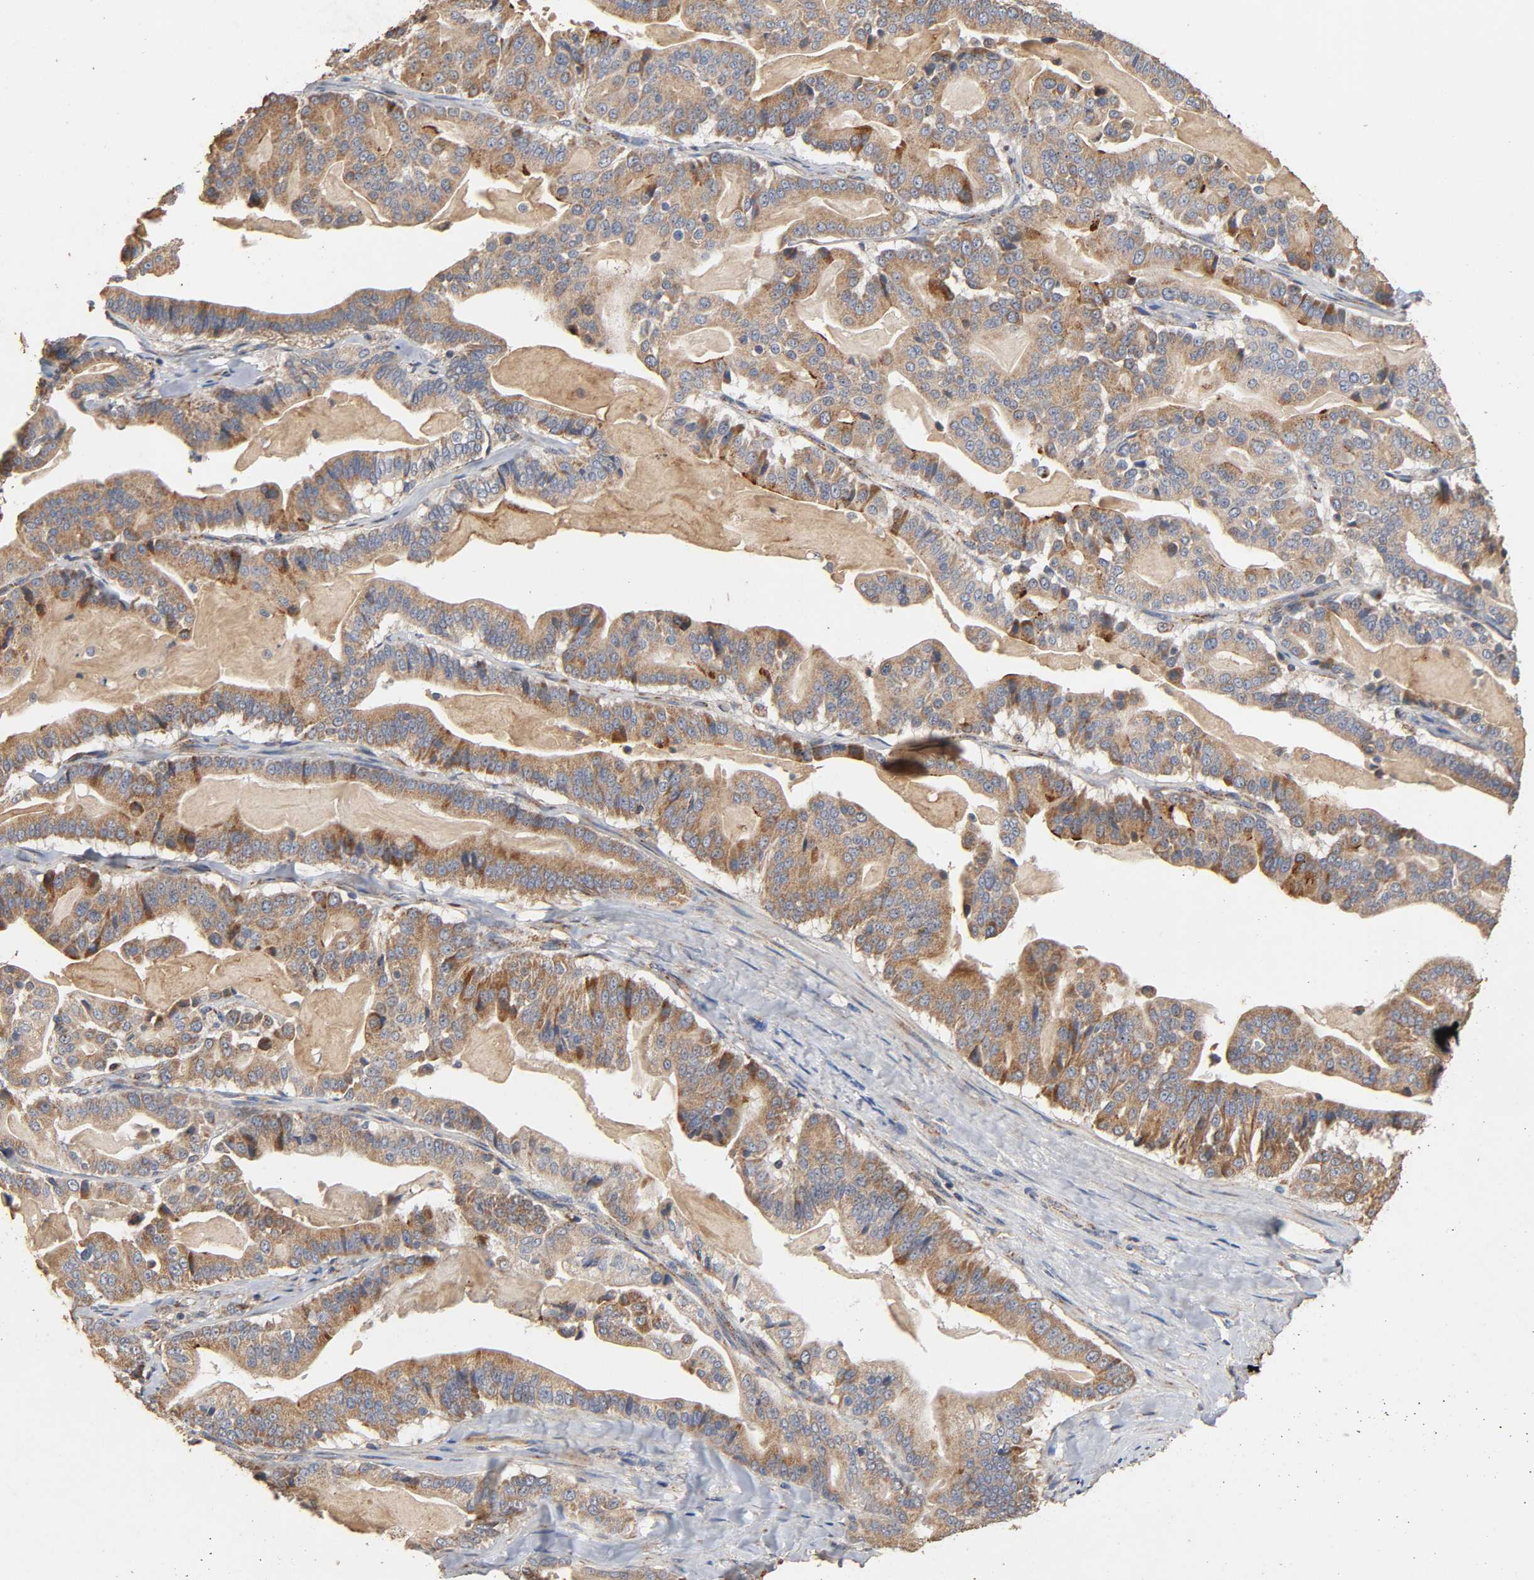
{"staining": {"intensity": "moderate", "quantity": ">75%", "location": "cytoplasmic/membranous"}, "tissue": "pancreatic cancer", "cell_type": "Tumor cells", "image_type": "cancer", "snomed": [{"axis": "morphology", "description": "Adenocarcinoma, NOS"}, {"axis": "topography", "description": "Pancreas"}], "caption": "A micrograph of human pancreatic adenocarcinoma stained for a protein shows moderate cytoplasmic/membranous brown staining in tumor cells.", "gene": "NDUFS3", "patient": {"sex": "male", "age": 63}}